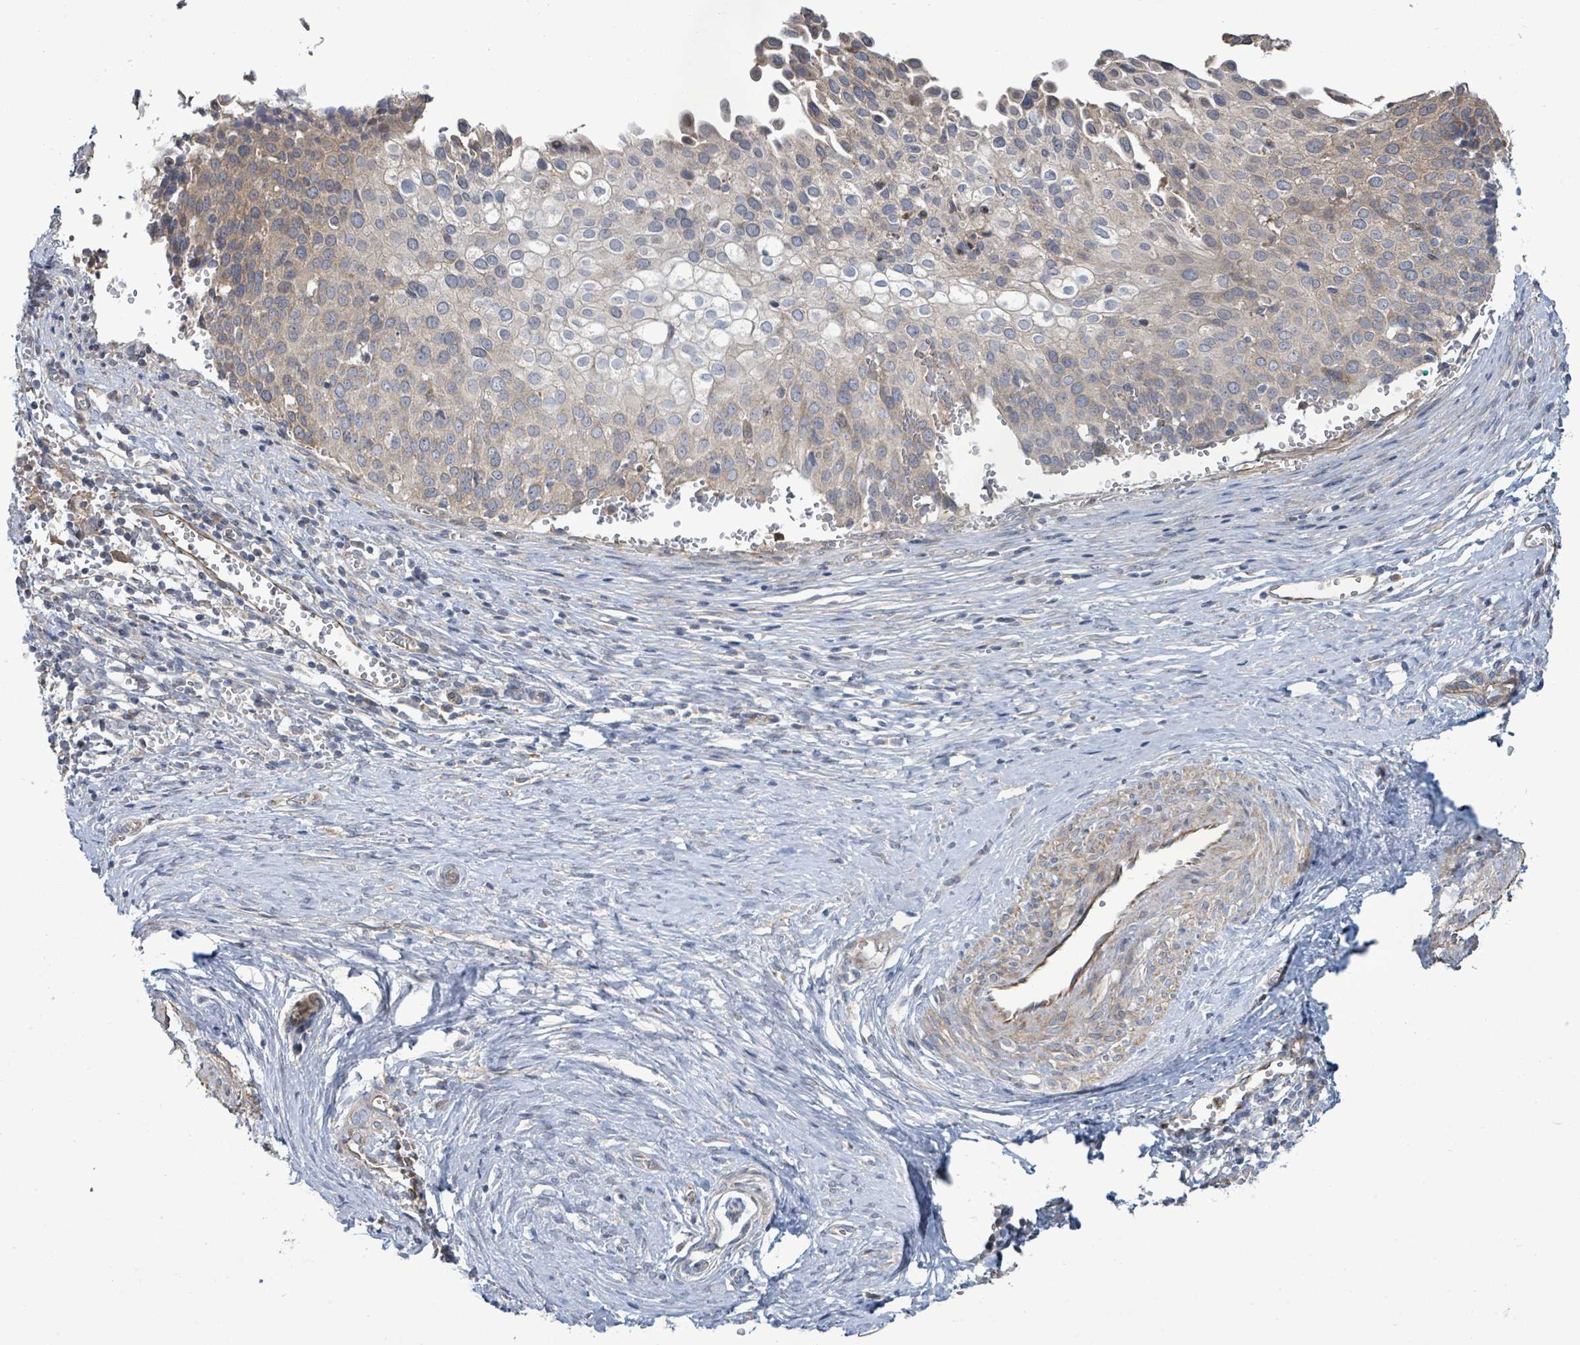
{"staining": {"intensity": "weak", "quantity": "25%-75%", "location": "cytoplasmic/membranous"}, "tissue": "cervical cancer", "cell_type": "Tumor cells", "image_type": "cancer", "snomed": [{"axis": "morphology", "description": "Squamous cell carcinoma, NOS"}, {"axis": "topography", "description": "Cervix"}], "caption": "A micrograph showing weak cytoplasmic/membranous expression in about 25%-75% of tumor cells in cervical cancer, as visualized by brown immunohistochemical staining.", "gene": "KBTBD11", "patient": {"sex": "female", "age": 44}}